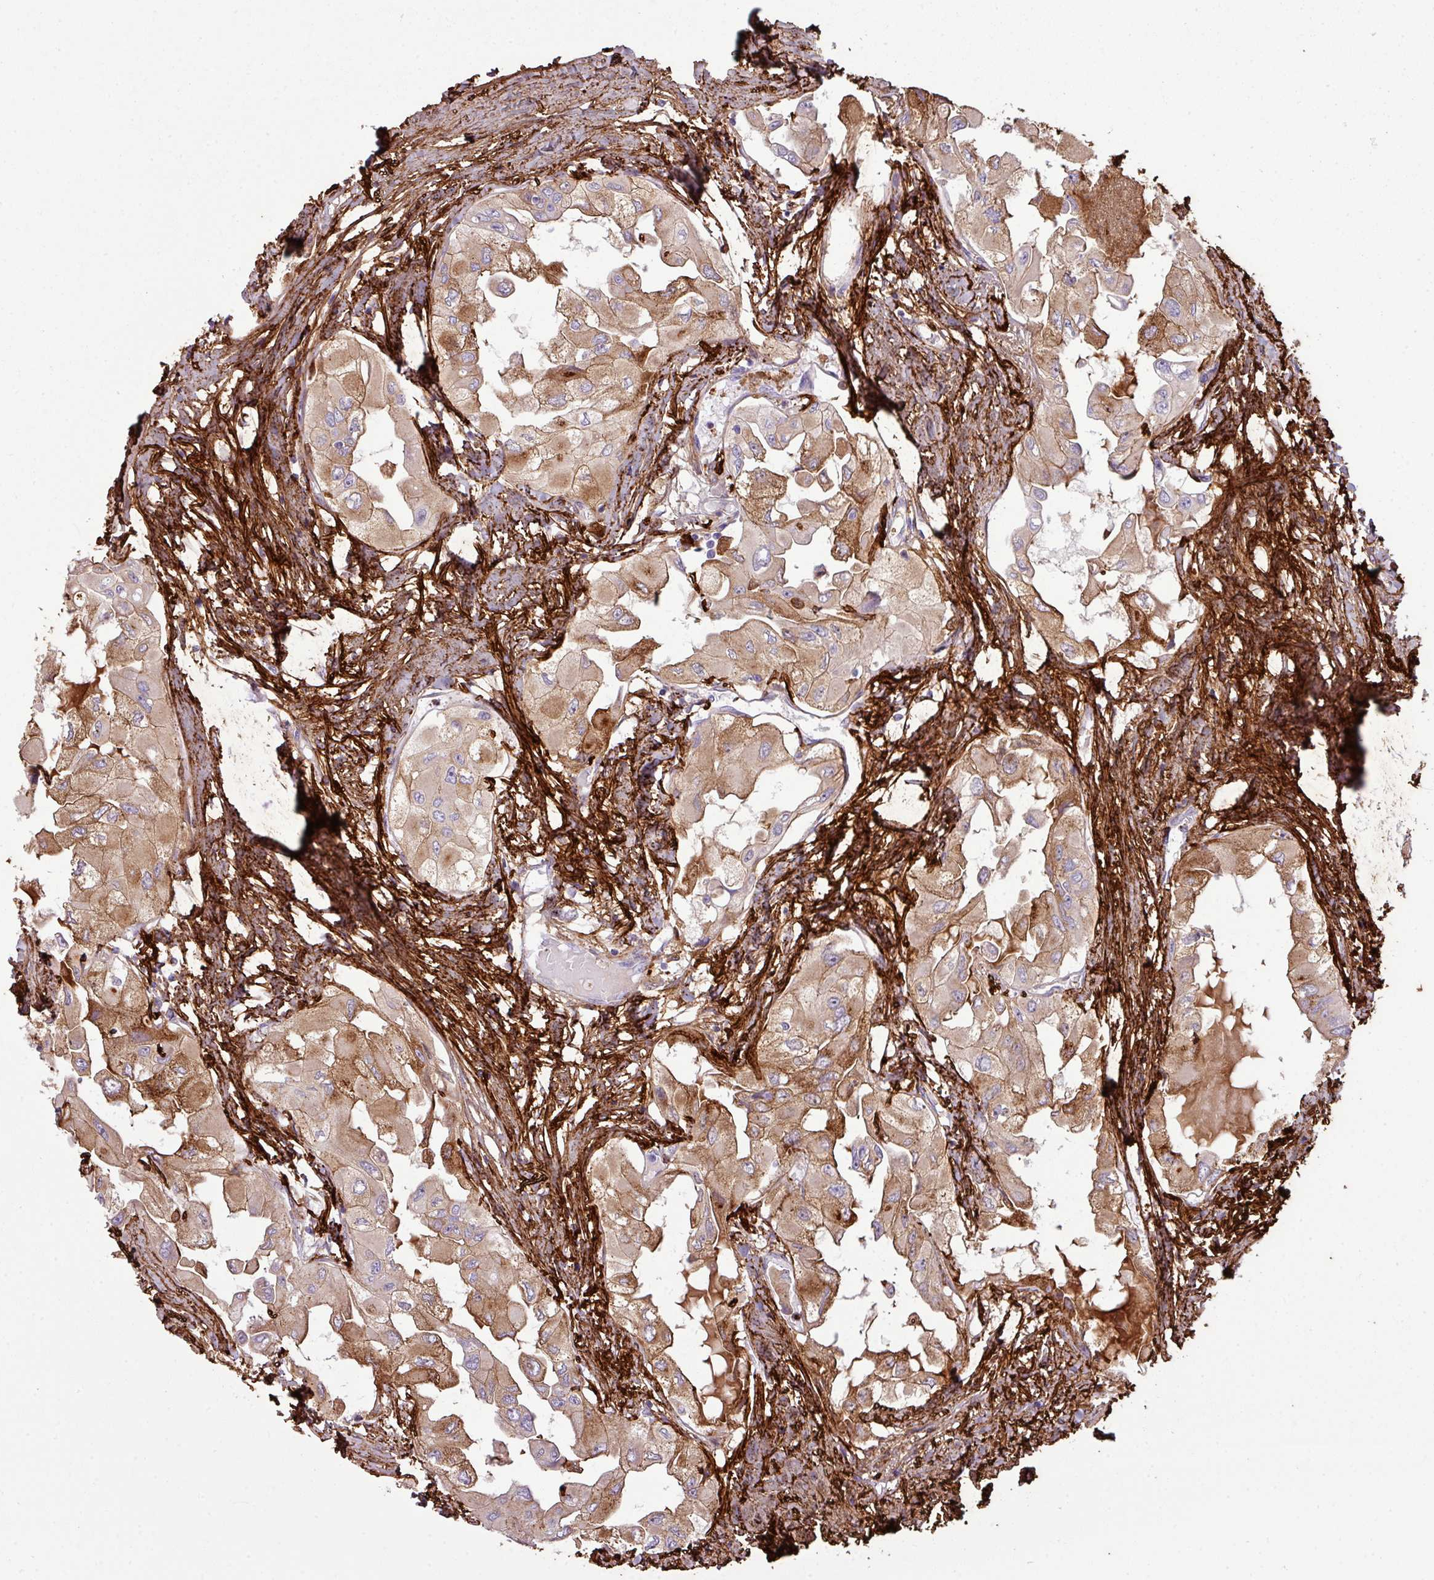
{"staining": {"intensity": "moderate", "quantity": "25%-75%", "location": "cytoplasmic/membranous"}, "tissue": "thyroid cancer", "cell_type": "Tumor cells", "image_type": "cancer", "snomed": [{"axis": "morphology", "description": "Normal tissue, NOS"}, {"axis": "morphology", "description": "Papillary adenocarcinoma, NOS"}, {"axis": "topography", "description": "Thyroid gland"}], "caption": "Moderate cytoplasmic/membranous expression is seen in approximately 25%-75% of tumor cells in papillary adenocarcinoma (thyroid).", "gene": "COL8A1", "patient": {"sex": "female", "age": 59}}